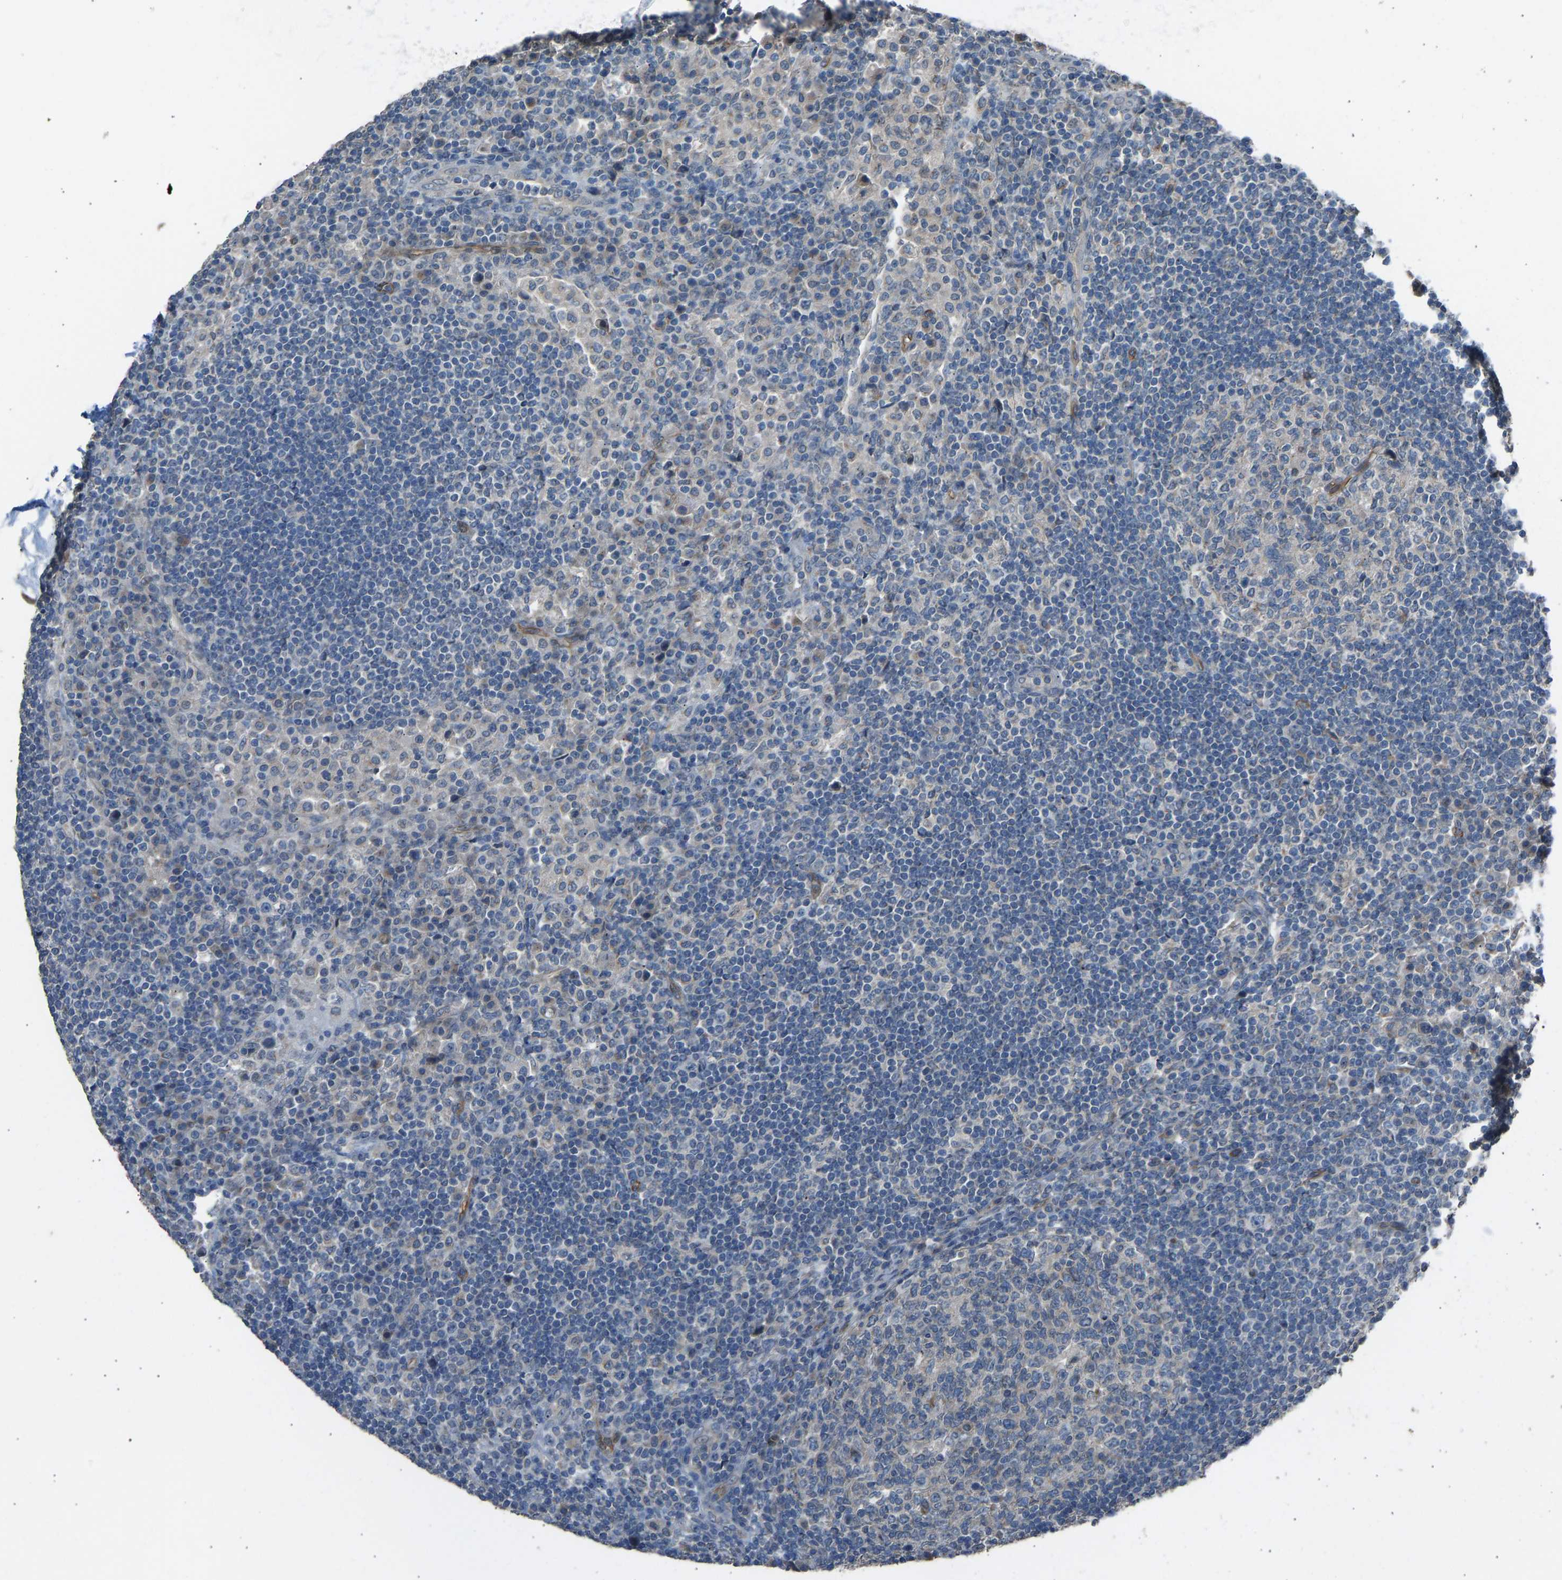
{"staining": {"intensity": "weak", "quantity": "<25%", "location": "cytoplasmic/membranous"}, "tissue": "lymph node", "cell_type": "Germinal center cells", "image_type": "normal", "snomed": [{"axis": "morphology", "description": "Normal tissue, NOS"}, {"axis": "topography", "description": "Lymph node"}], "caption": "Image shows no significant protein positivity in germinal center cells of benign lymph node. (DAB IHC visualized using brightfield microscopy, high magnification).", "gene": "SLC43A1", "patient": {"sex": "female", "age": 53}}